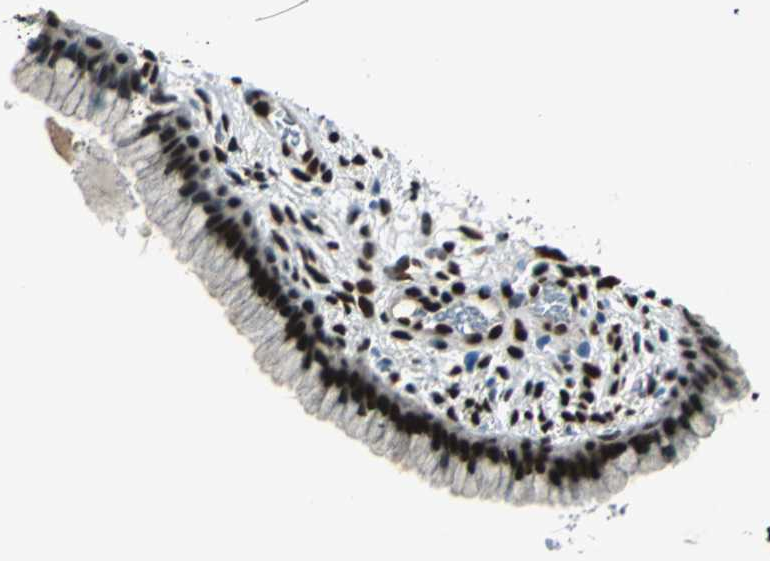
{"staining": {"intensity": "strong", "quantity": ">75%", "location": "nuclear"}, "tissue": "cervix", "cell_type": "Glandular cells", "image_type": "normal", "snomed": [{"axis": "morphology", "description": "Normal tissue, NOS"}, {"axis": "topography", "description": "Cervix"}], "caption": "Protein analysis of benign cervix shows strong nuclear staining in approximately >75% of glandular cells. (brown staining indicates protein expression, while blue staining denotes nuclei).", "gene": "NFIA", "patient": {"sex": "female", "age": 39}}